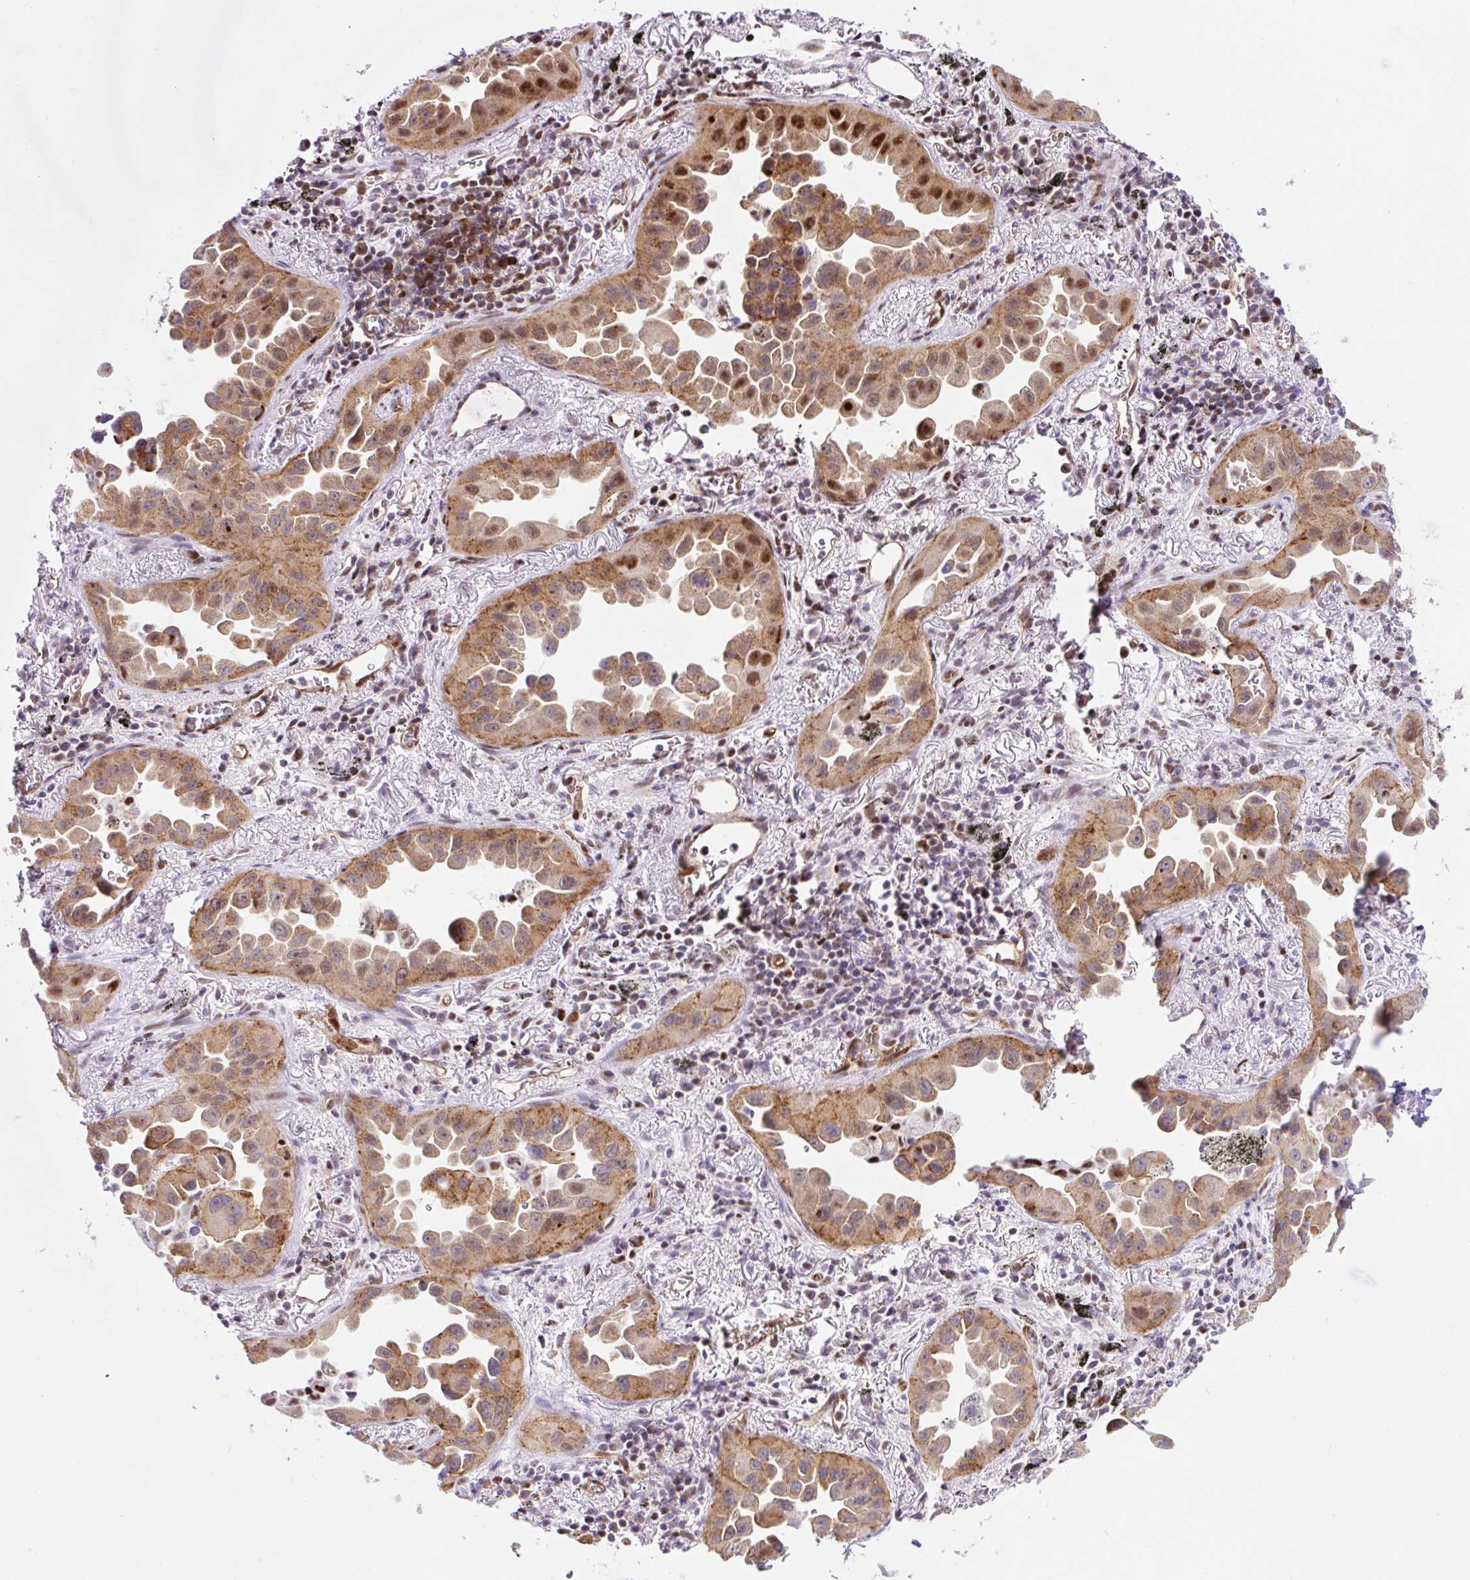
{"staining": {"intensity": "moderate", "quantity": ">75%", "location": "cytoplasmic/membranous,nuclear"}, "tissue": "lung cancer", "cell_type": "Tumor cells", "image_type": "cancer", "snomed": [{"axis": "morphology", "description": "Adenocarcinoma, NOS"}, {"axis": "topography", "description": "Lung"}], "caption": "DAB (3,3'-diaminobenzidine) immunohistochemical staining of lung cancer displays moderate cytoplasmic/membranous and nuclear protein positivity in approximately >75% of tumor cells.", "gene": "HIP1R", "patient": {"sex": "male", "age": 68}}